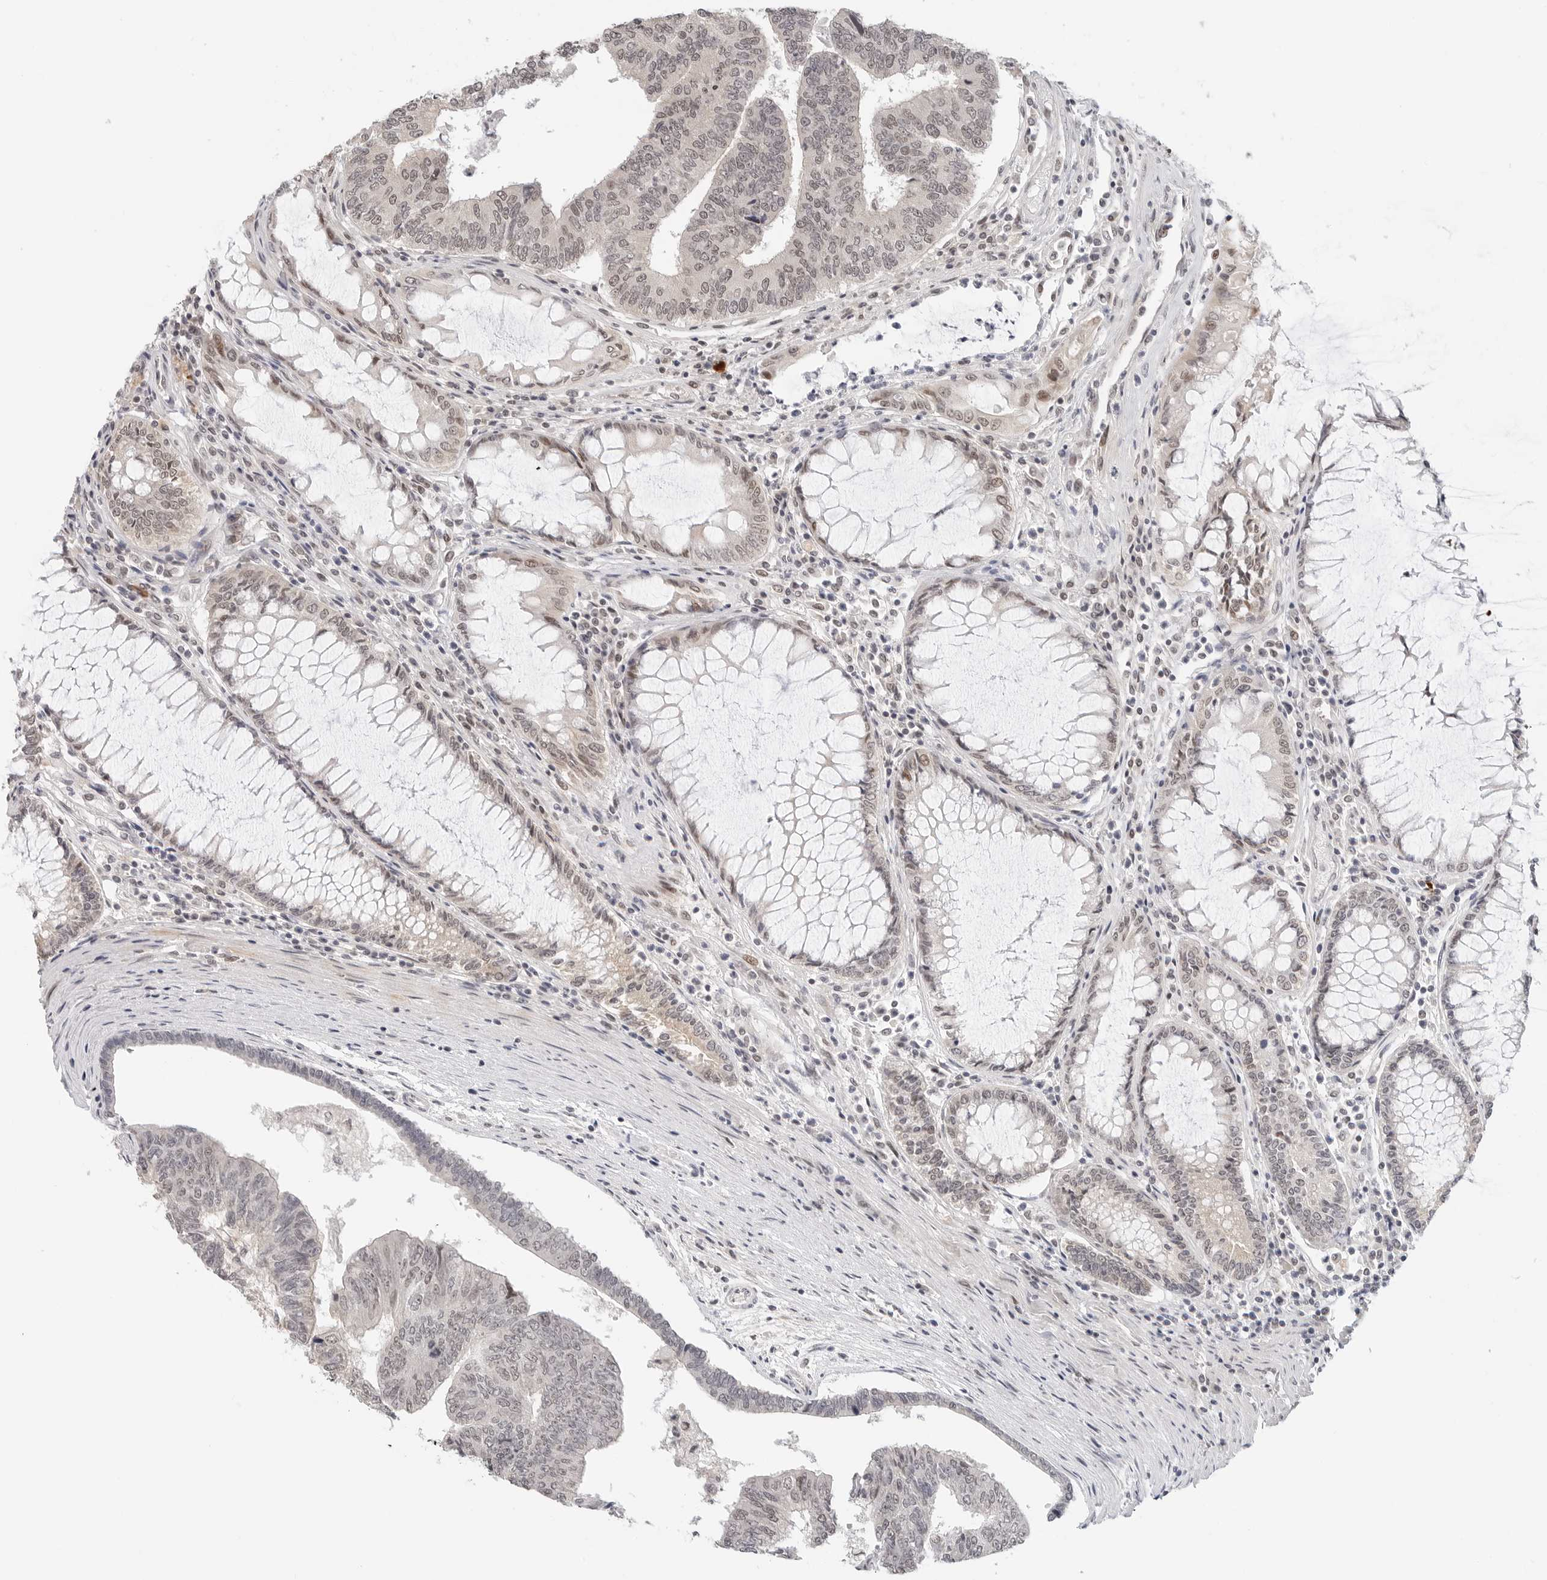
{"staining": {"intensity": "weak", "quantity": ">75%", "location": "nuclear"}, "tissue": "colorectal cancer", "cell_type": "Tumor cells", "image_type": "cancer", "snomed": [{"axis": "morphology", "description": "Adenocarcinoma, NOS"}, {"axis": "topography", "description": "Colon"}], "caption": "Tumor cells display low levels of weak nuclear expression in about >75% of cells in colorectal adenocarcinoma. The staining is performed using DAB brown chromogen to label protein expression. The nuclei are counter-stained blue using hematoxylin.", "gene": "TSEN2", "patient": {"sex": "female", "age": 67}}